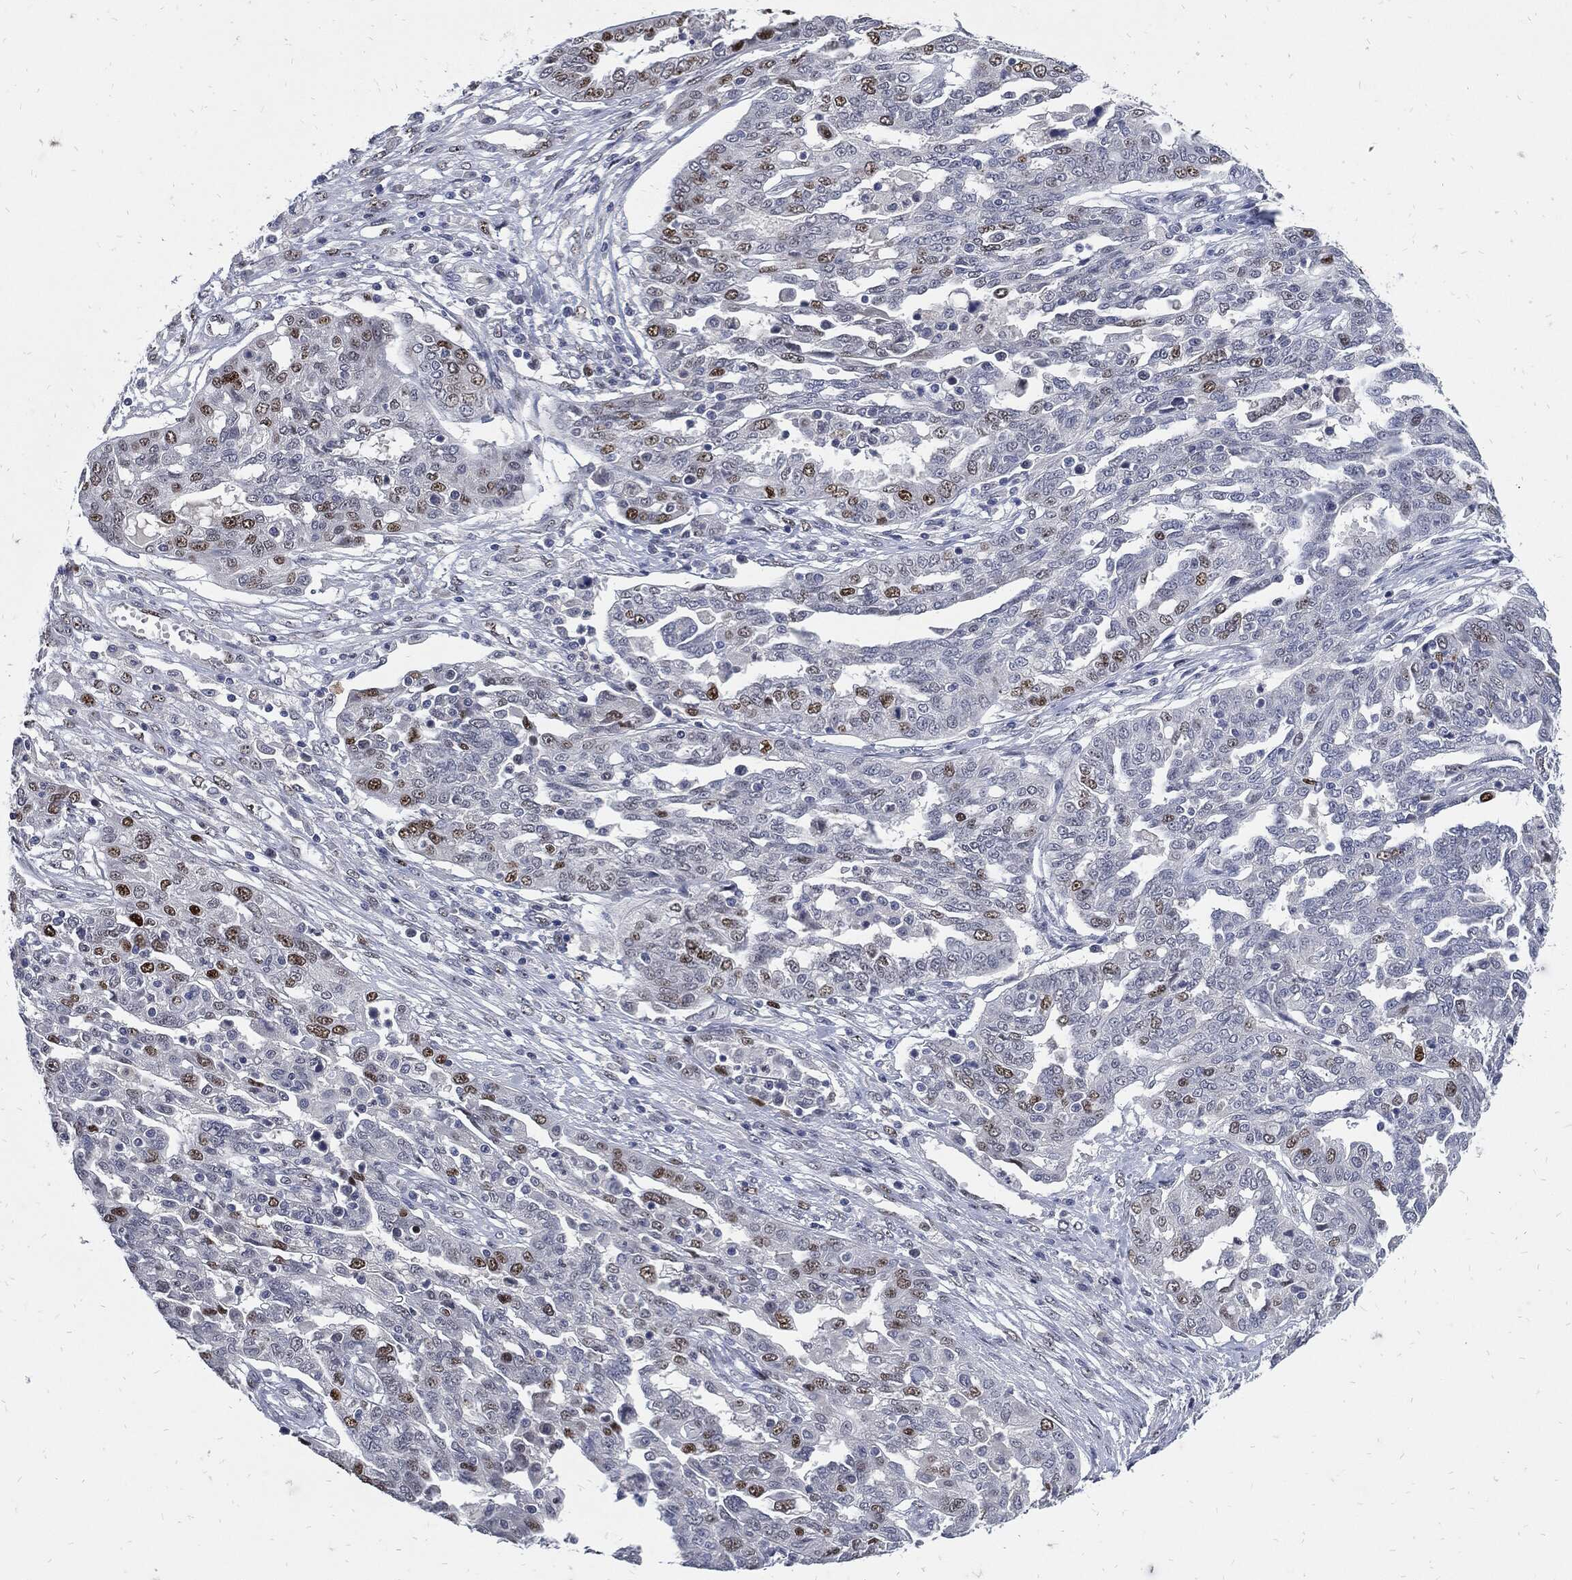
{"staining": {"intensity": "strong", "quantity": "<25%", "location": "nuclear"}, "tissue": "ovarian cancer", "cell_type": "Tumor cells", "image_type": "cancer", "snomed": [{"axis": "morphology", "description": "Cystadenocarcinoma, serous, NOS"}, {"axis": "topography", "description": "Ovary"}], "caption": "Protein analysis of ovarian cancer tissue reveals strong nuclear staining in approximately <25% of tumor cells.", "gene": "NBN", "patient": {"sex": "female", "age": 67}}